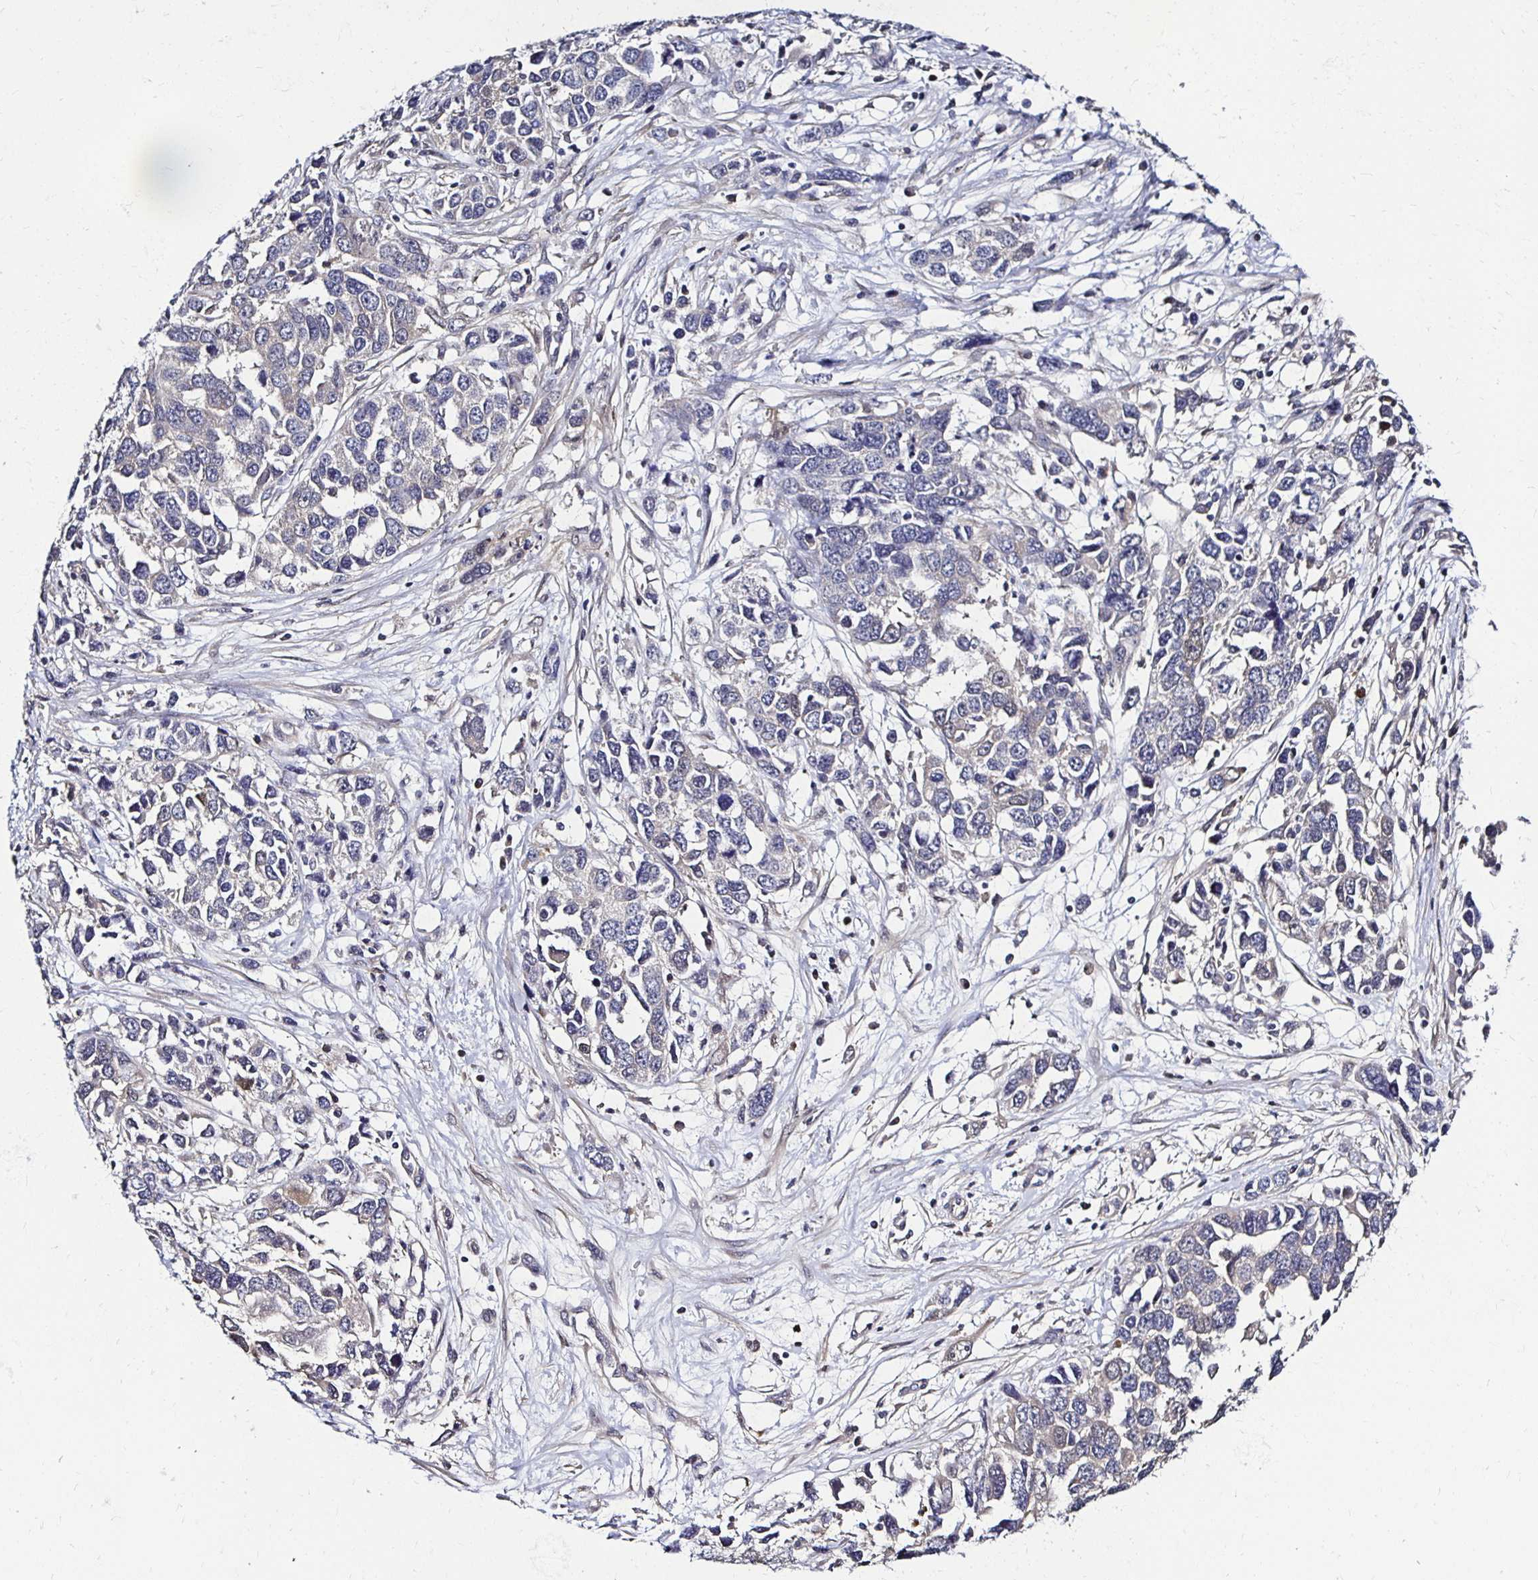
{"staining": {"intensity": "negative", "quantity": "none", "location": "none"}, "tissue": "ovarian cancer", "cell_type": "Tumor cells", "image_type": "cancer", "snomed": [{"axis": "morphology", "description": "Cystadenocarcinoma, serous, NOS"}, {"axis": "topography", "description": "Ovary"}], "caption": "High magnification brightfield microscopy of serous cystadenocarcinoma (ovarian) stained with DAB (3,3'-diaminobenzidine) (brown) and counterstained with hematoxylin (blue): tumor cells show no significant expression.", "gene": "TXN", "patient": {"sex": "female", "age": 76}}